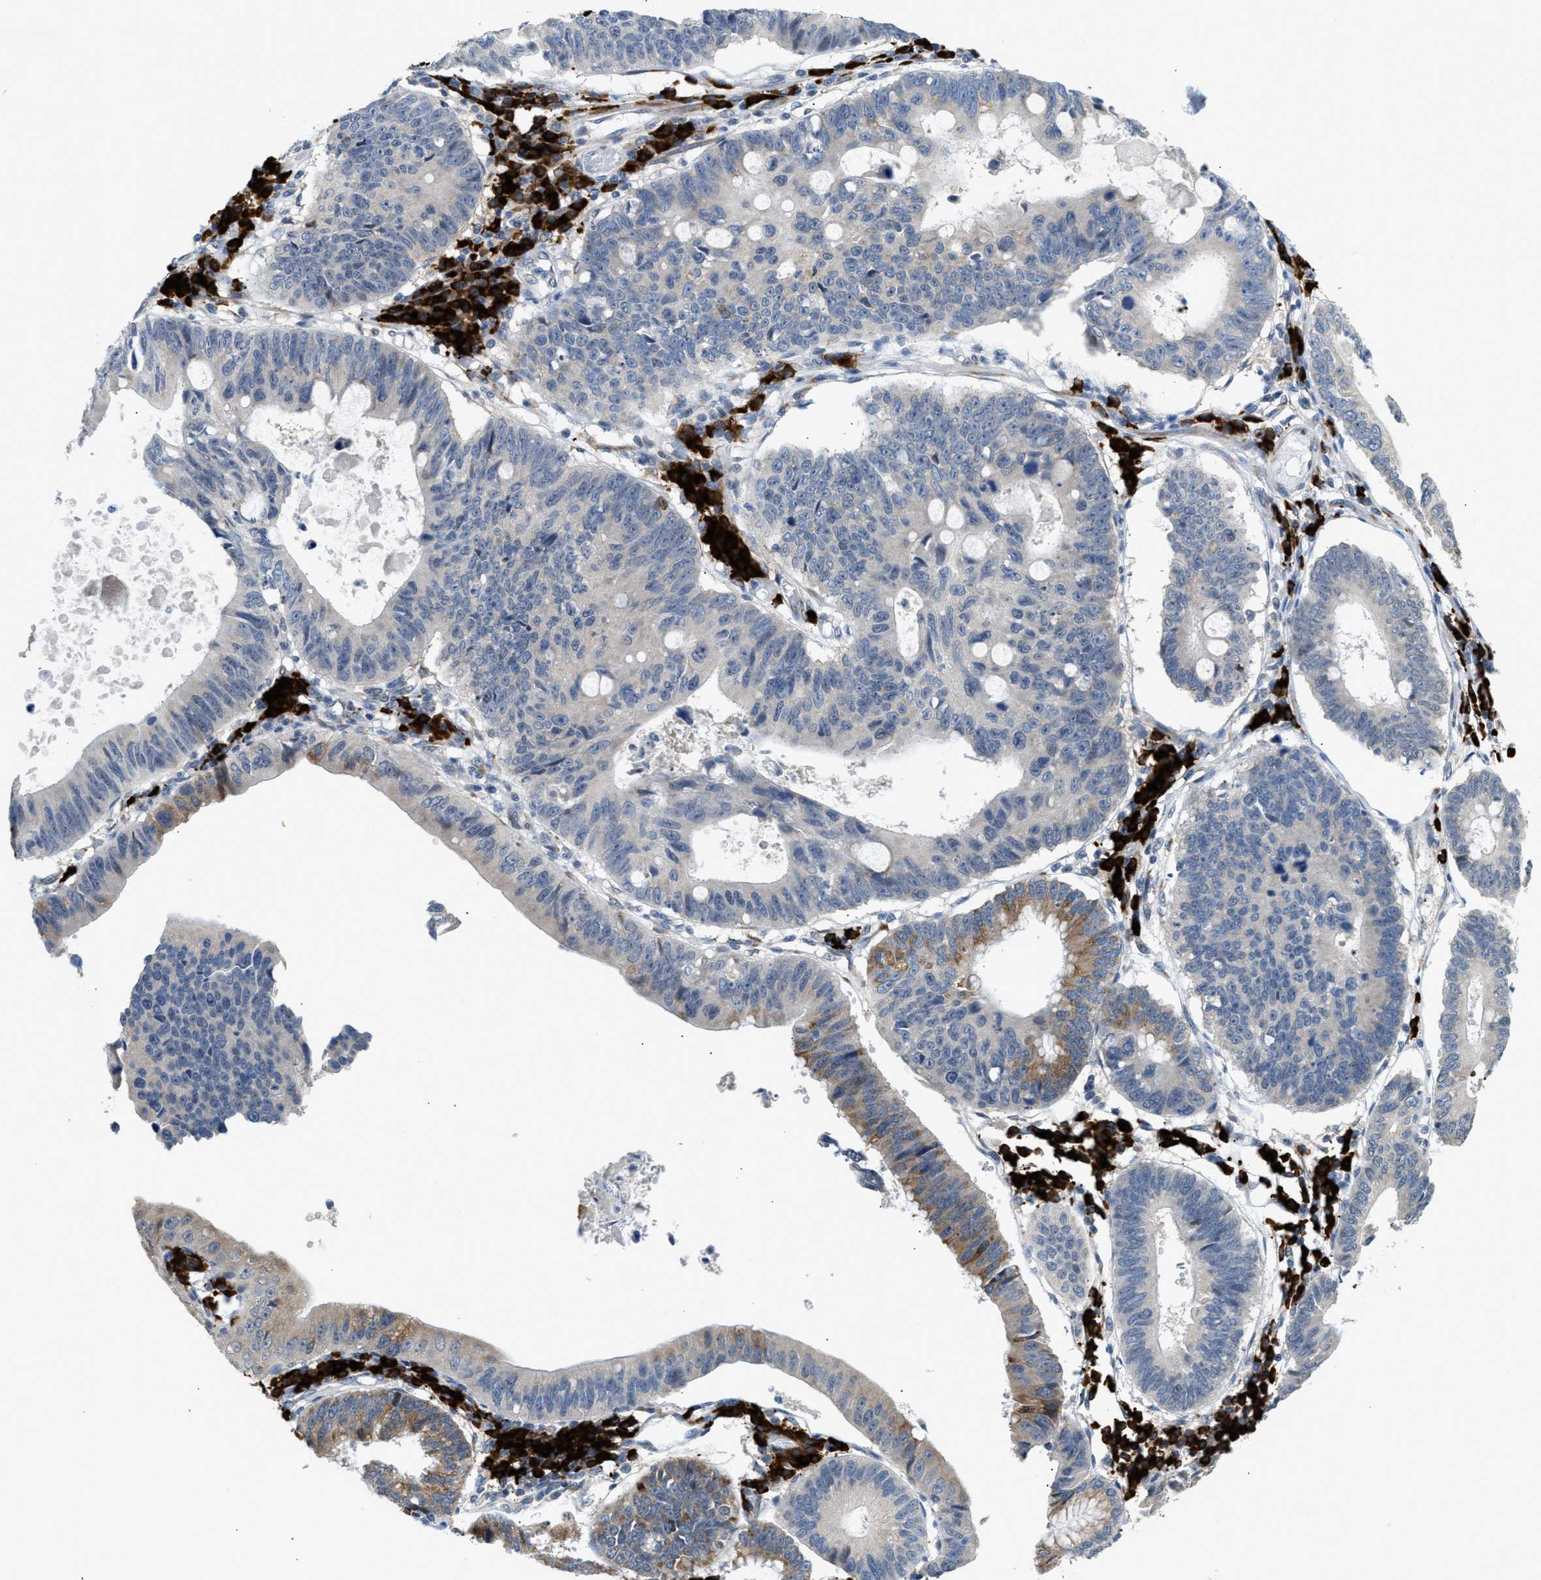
{"staining": {"intensity": "moderate", "quantity": "<25%", "location": "cytoplasmic/membranous"}, "tissue": "stomach cancer", "cell_type": "Tumor cells", "image_type": "cancer", "snomed": [{"axis": "morphology", "description": "Adenocarcinoma, NOS"}, {"axis": "topography", "description": "Stomach"}], "caption": "About <25% of tumor cells in human stomach cancer (adenocarcinoma) show moderate cytoplasmic/membranous protein staining as visualized by brown immunohistochemical staining.", "gene": "KCNC2", "patient": {"sex": "male", "age": 59}}